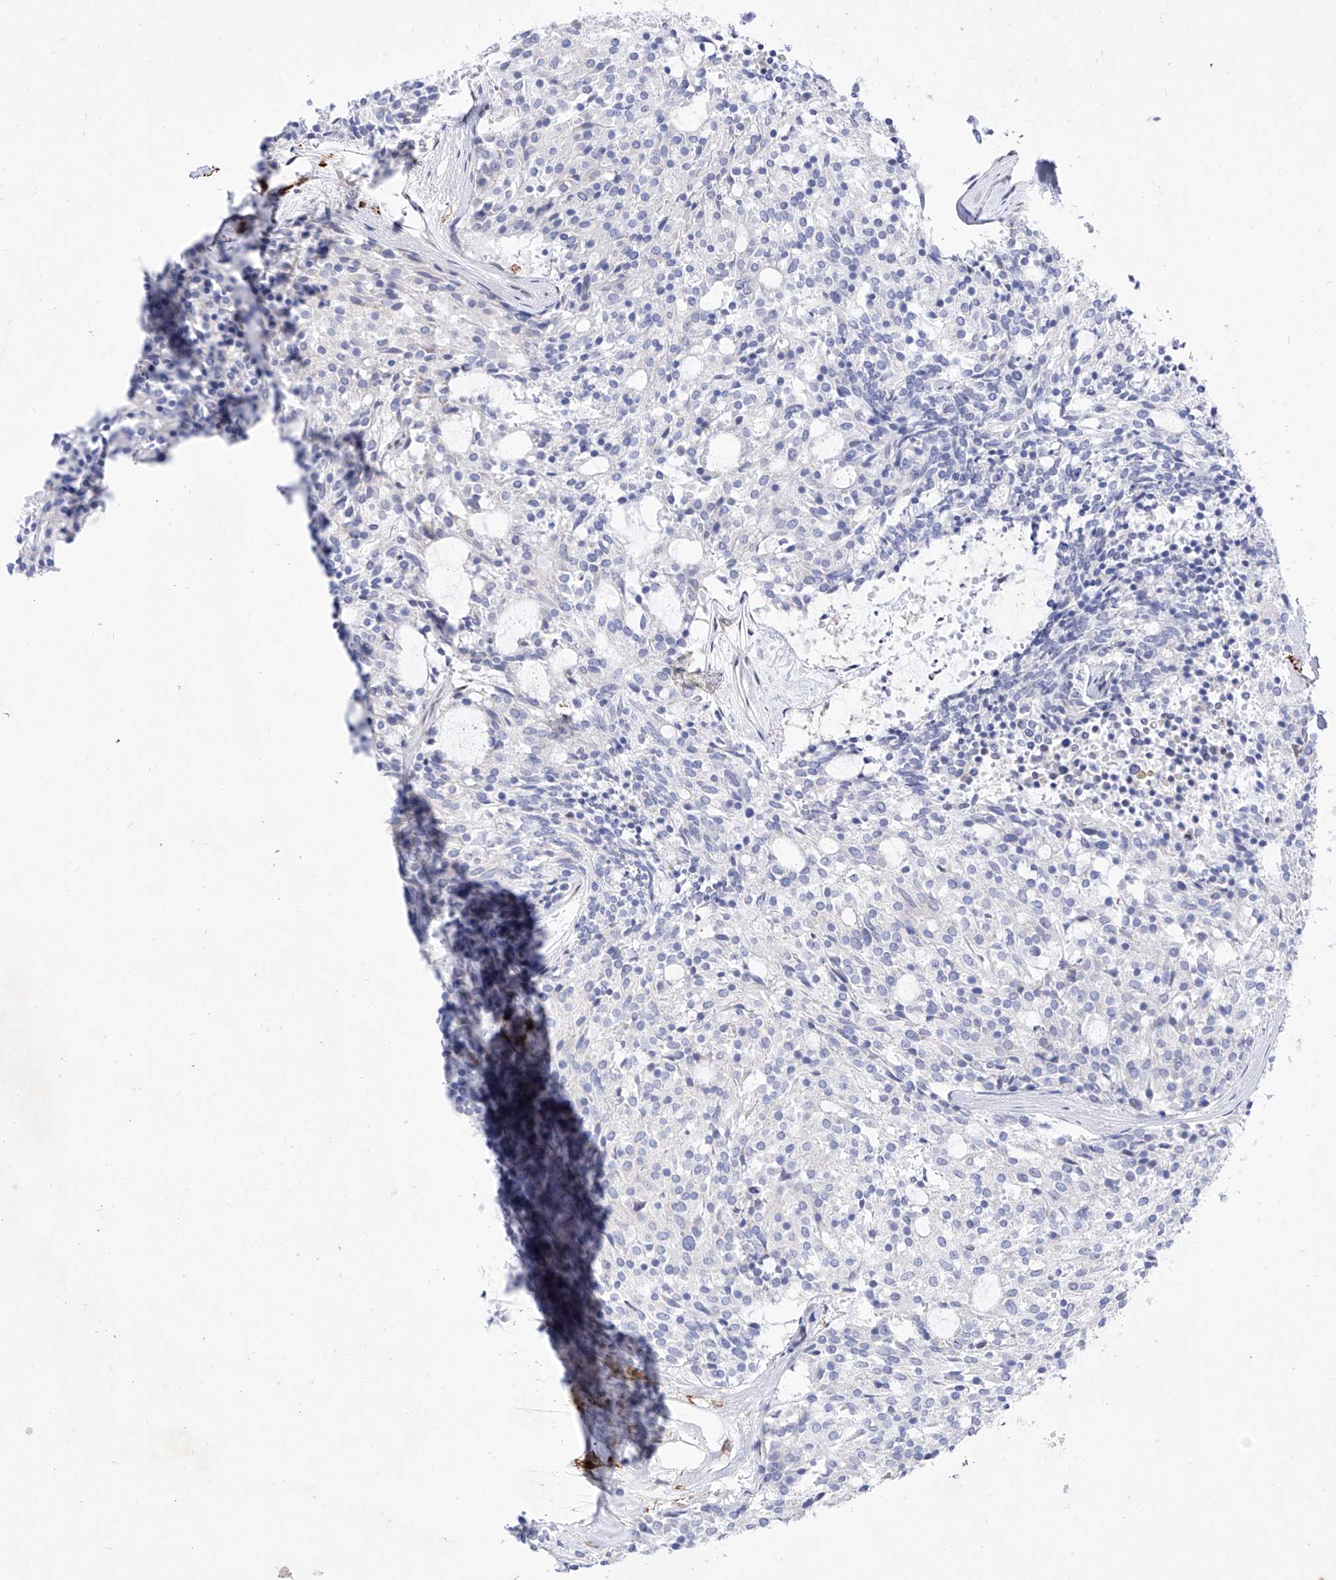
{"staining": {"intensity": "negative", "quantity": "none", "location": "none"}, "tissue": "carcinoid", "cell_type": "Tumor cells", "image_type": "cancer", "snomed": [{"axis": "morphology", "description": "Carcinoid, malignant, NOS"}, {"axis": "topography", "description": "Pancreas"}], "caption": "There is no significant positivity in tumor cells of carcinoid. (Stains: DAB (3,3'-diaminobenzidine) immunohistochemistry (IHC) with hematoxylin counter stain, Microscopy: brightfield microscopy at high magnification).", "gene": "LCLAT1", "patient": {"sex": "female", "age": 54}}